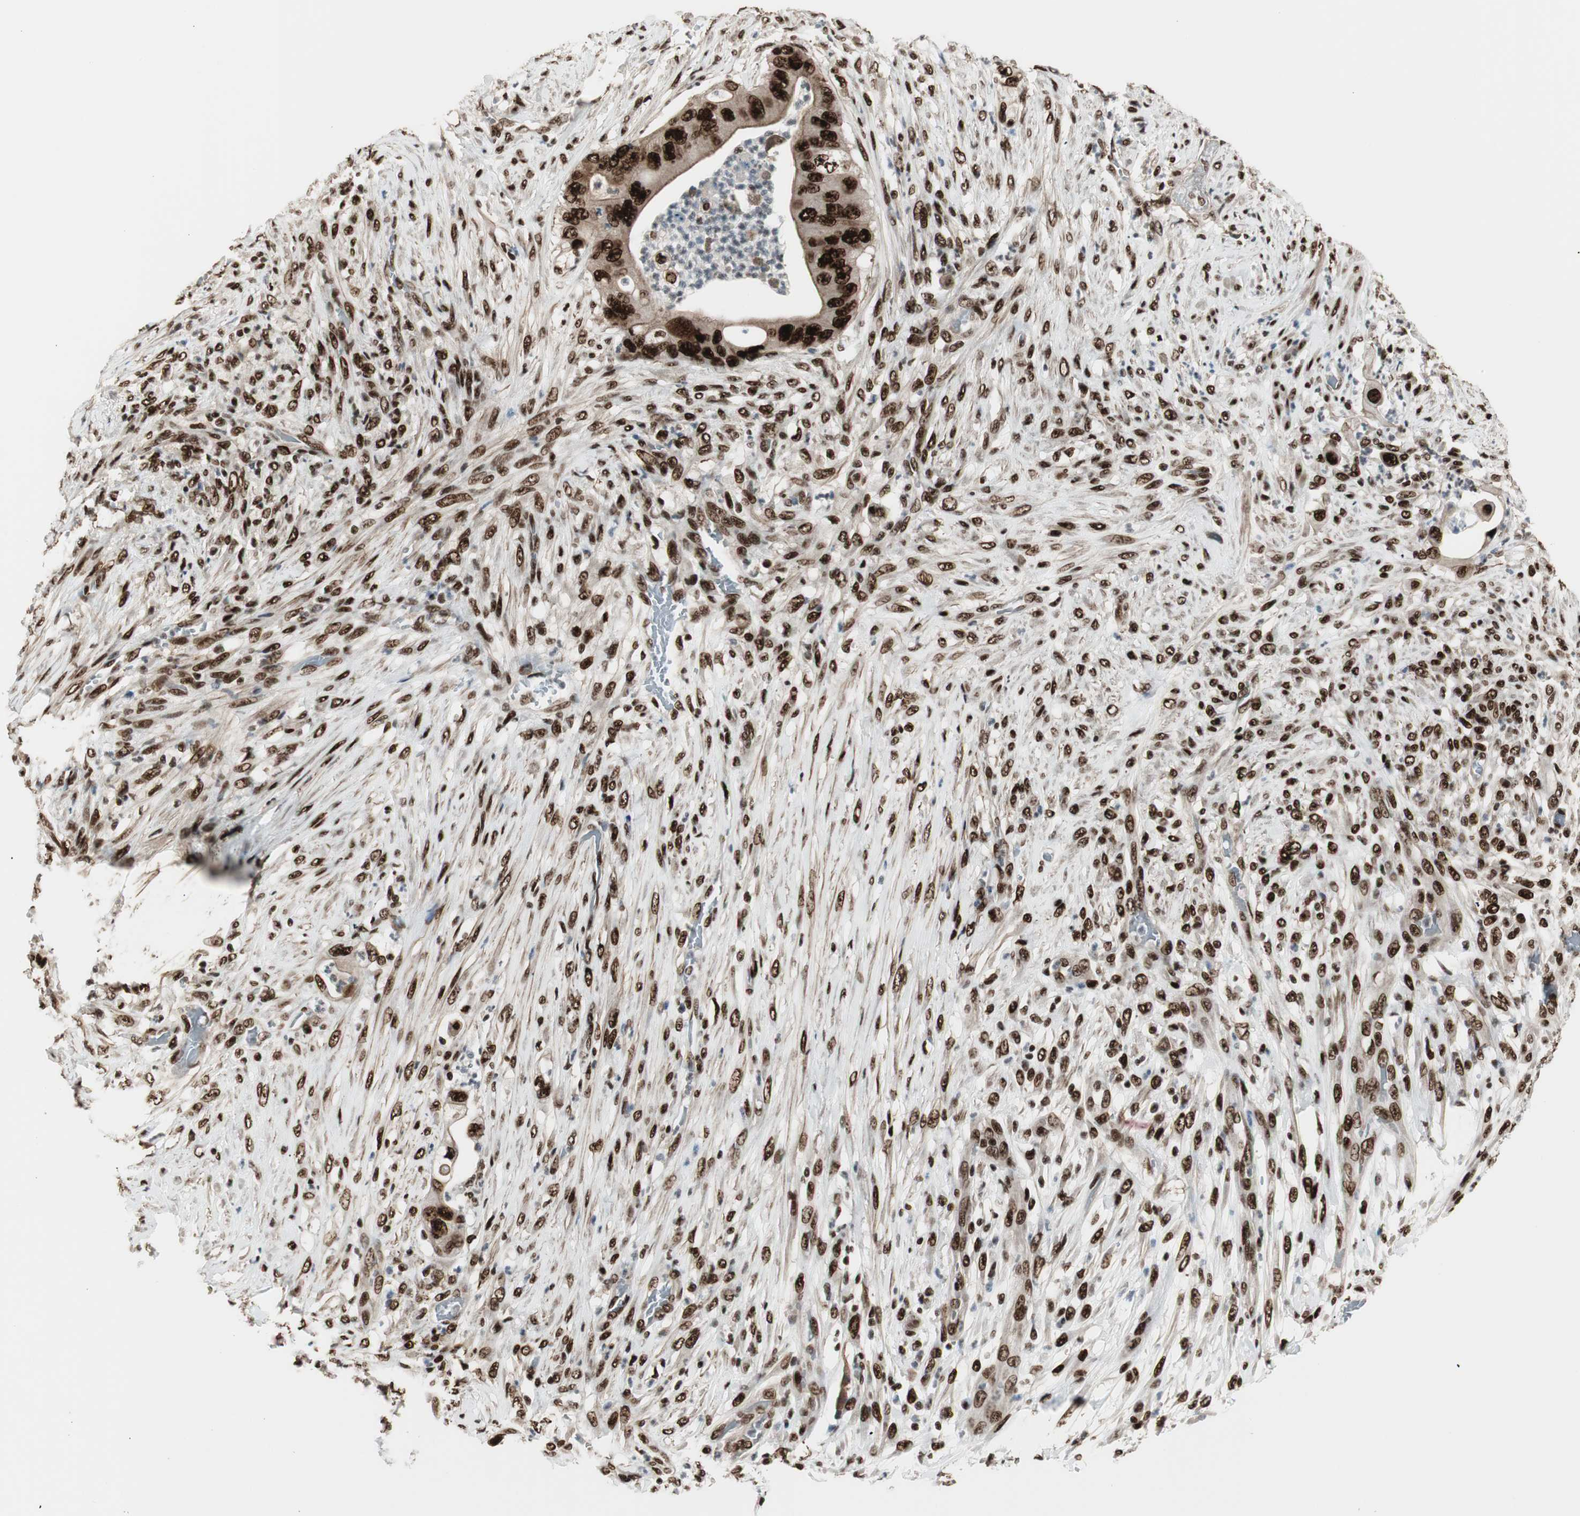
{"staining": {"intensity": "strong", "quantity": ">75%", "location": "nuclear"}, "tissue": "stomach cancer", "cell_type": "Tumor cells", "image_type": "cancer", "snomed": [{"axis": "morphology", "description": "Adenocarcinoma, NOS"}, {"axis": "topography", "description": "Stomach"}], "caption": "Human stomach cancer (adenocarcinoma) stained with a brown dye shows strong nuclear positive expression in approximately >75% of tumor cells.", "gene": "HEXIM1", "patient": {"sex": "female", "age": 73}}